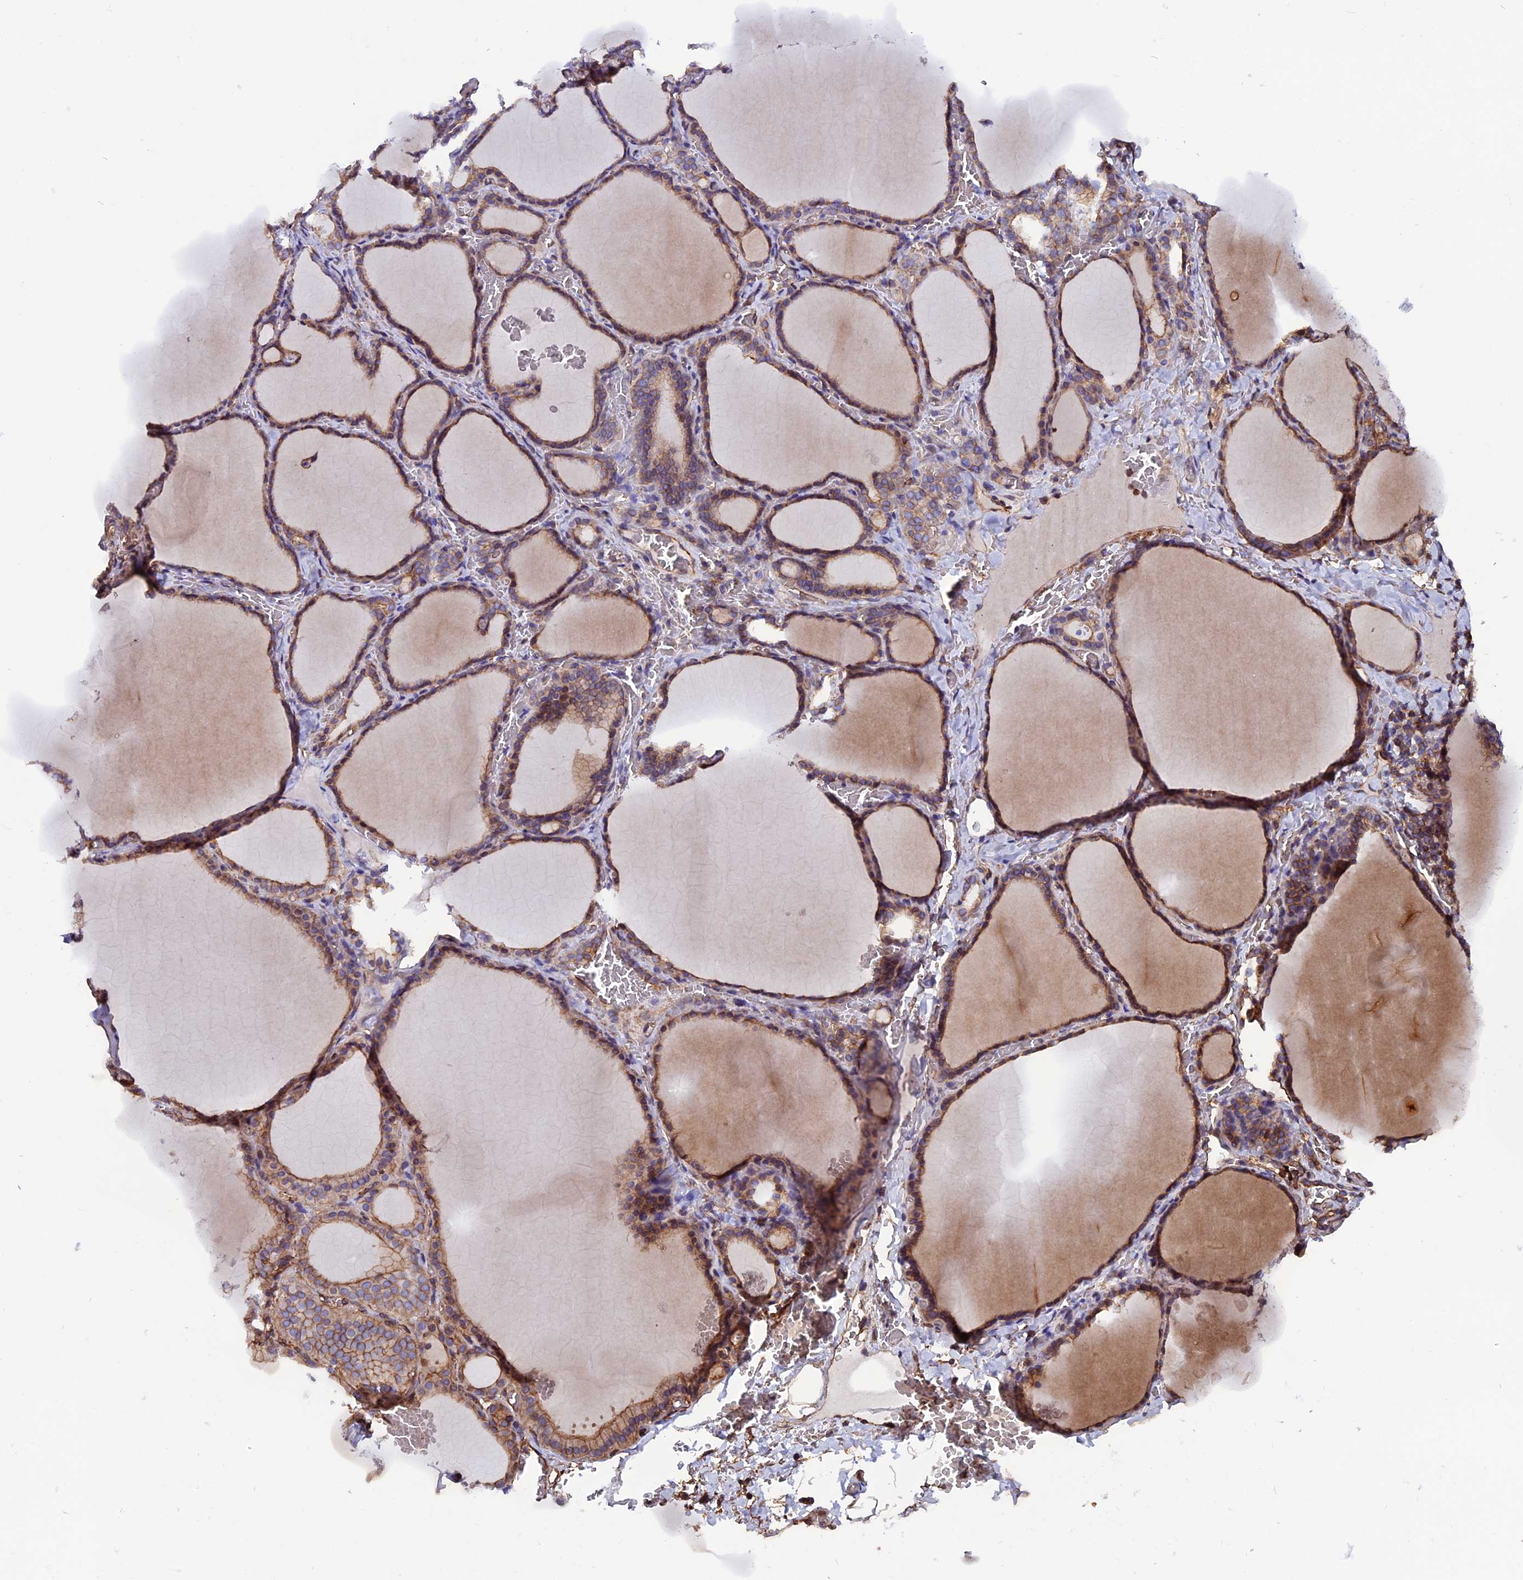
{"staining": {"intensity": "moderate", "quantity": ">75%", "location": "cytoplasmic/membranous"}, "tissue": "thyroid gland", "cell_type": "Glandular cells", "image_type": "normal", "snomed": [{"axis": "morphology", "description": "Normal tissue, NOS"}, {"axis": "topography", "description": "Thyroid gland"}], "caption": "Protein analysis of unremarkable thyroid gland displays moderate cytoplasmic/membranous staining in about >75% of glandular cells.", "gene": "ZNF749", "patient": {"sex": "female", "age": 39}}